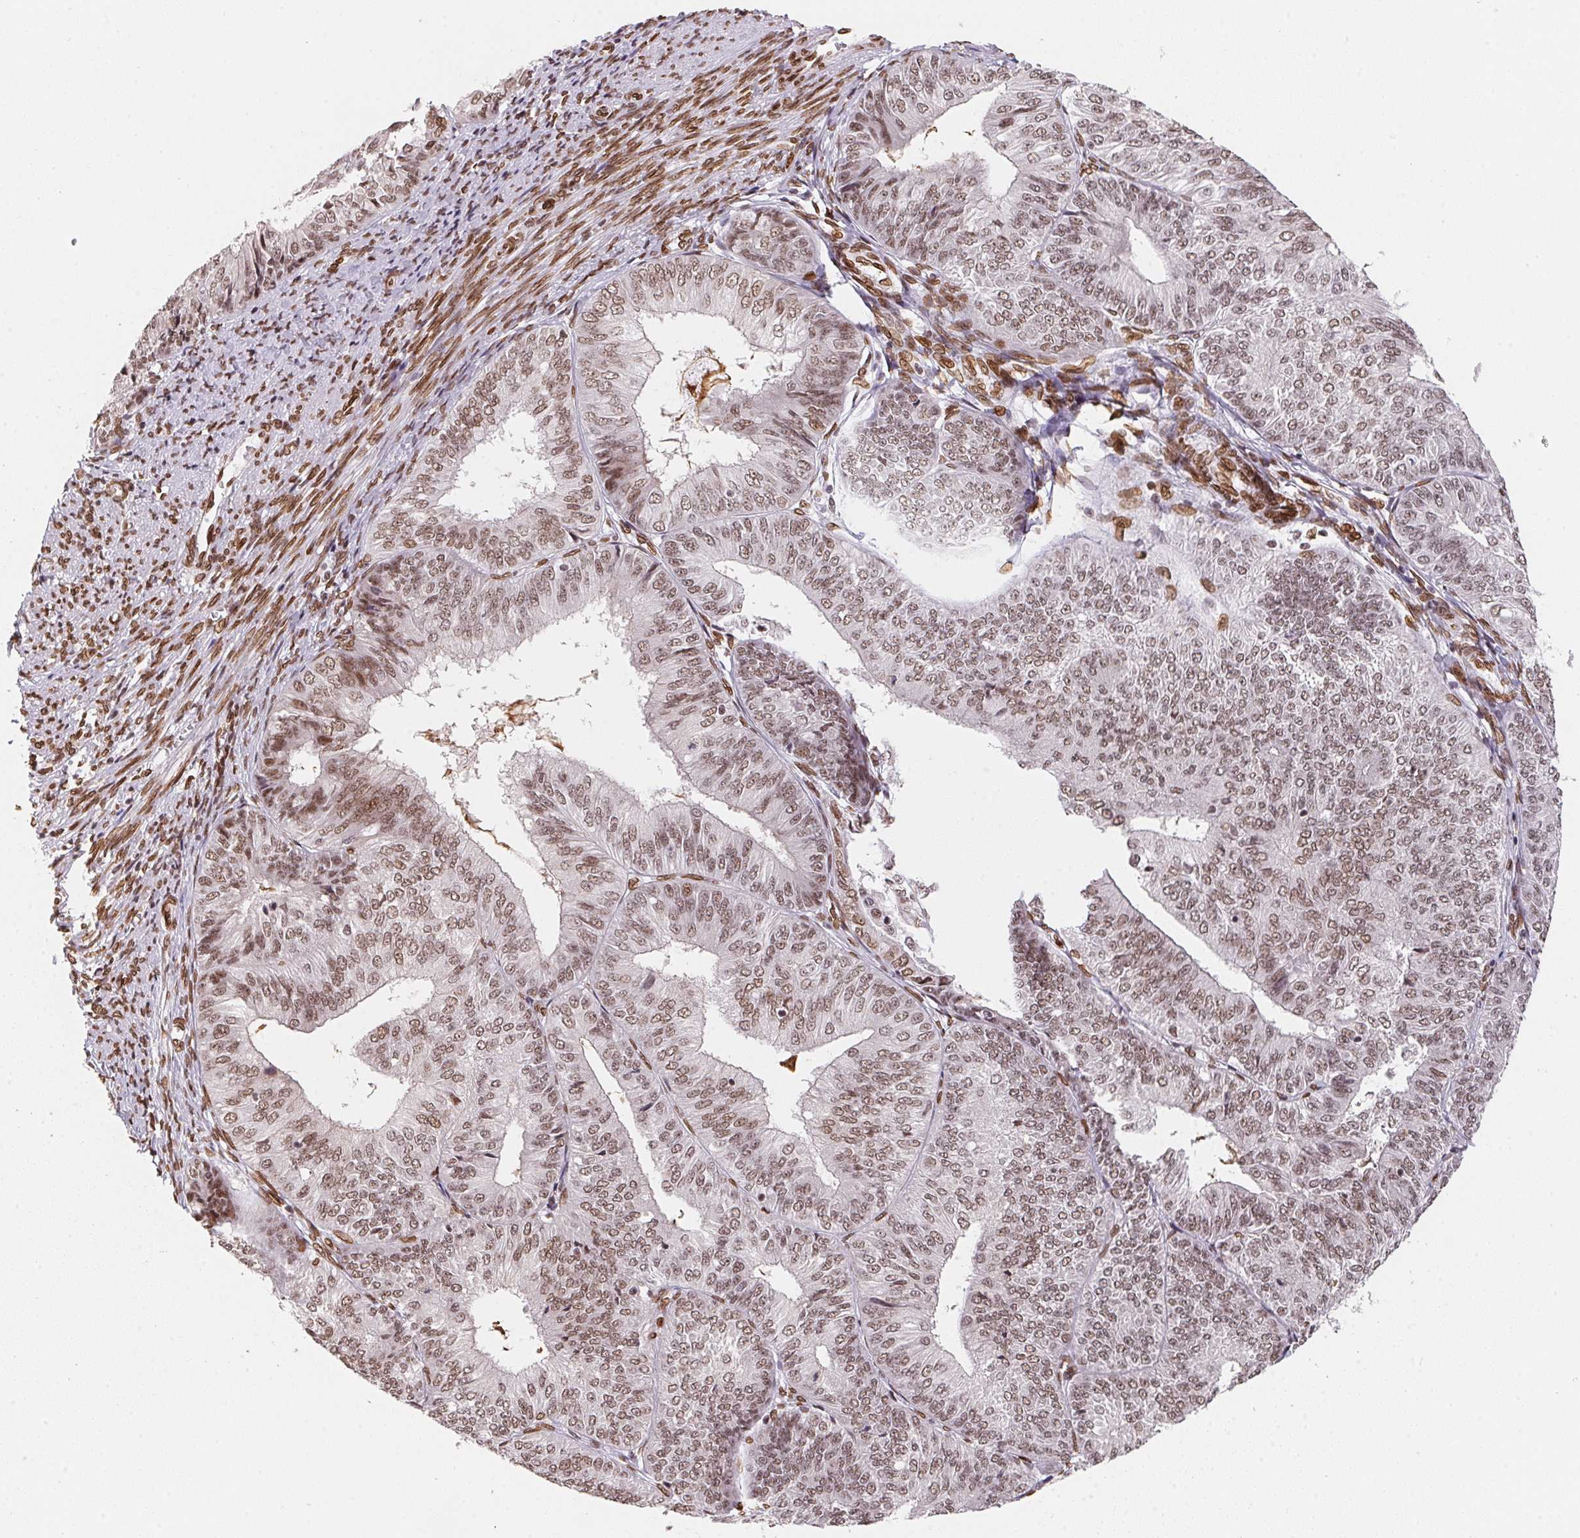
{"staining": {"intensity": "moderate", "quantity": ">75%", "location": "cytoplasmic/membranous,nuclear"}, "tissue": "endometrial cancer", "cell_type": "Tumor cells", "image_type": "cancer", "snomed": [{"axis": "morphology", "description": "Adenocarcinoma, NOS"}, {"axis": "topography", "description": "Endometrium"}], "caption": "Immunohistochemistry (IHC) of human endometrial cancer (adenocarcinoma) shows medium levels of moderate cytoplasmic/membranous and nuclear positivity in about >75% of tumor cells.", "gene": "SAP30BP", "patient": {"sex": "female", "age": 58}}